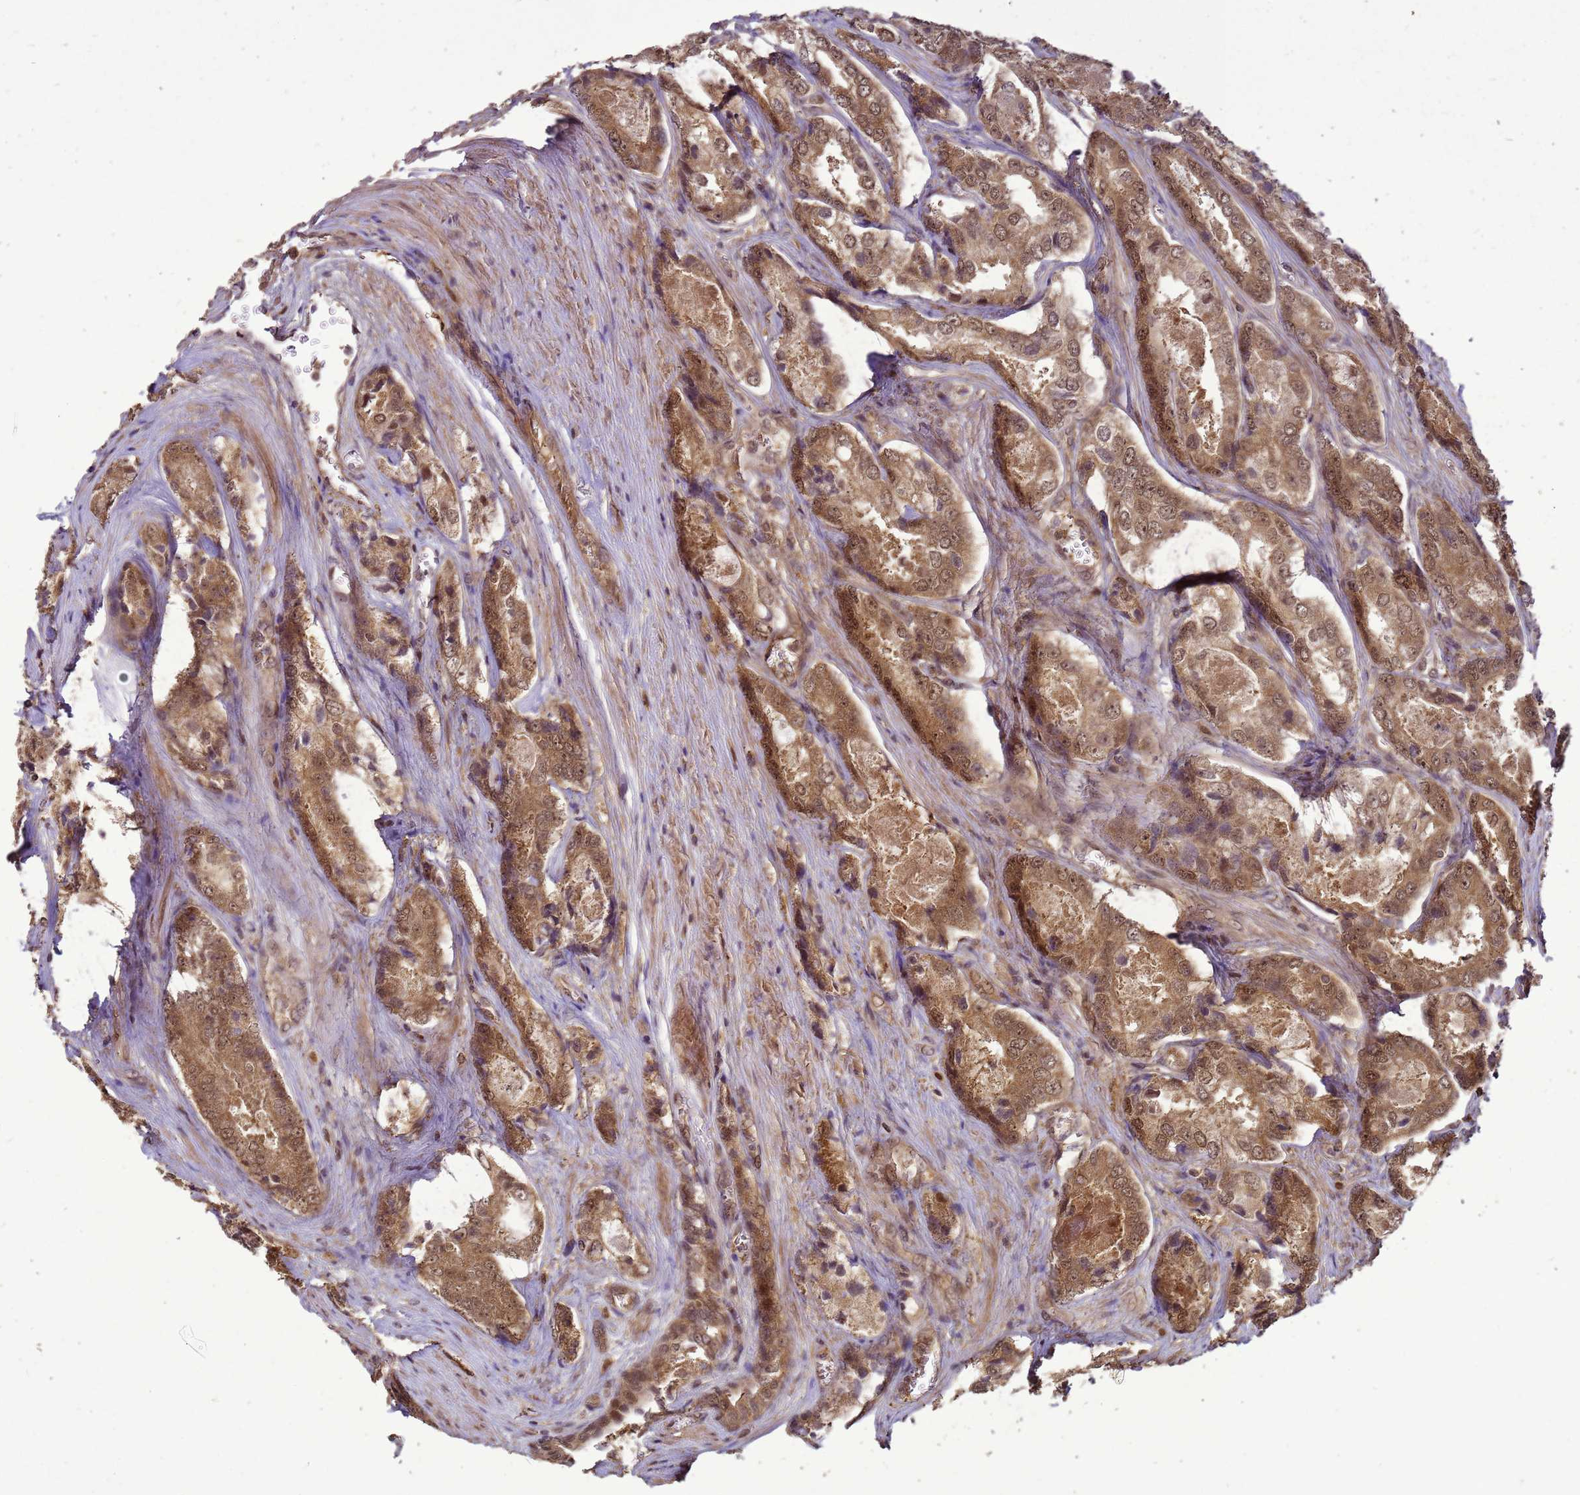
{"staining": {"intensity": "moderate", "quantity": ">75%", "location": "cytoplasmic/membranous,nuclear"}, "tissue": "prostate cancer", "cell_type": "Tumor cells", "image_type": "cancer", "snomed": [{"axis": "morphology", "description": "Adenocarcinoma, Low grade"}, {"axis": "topography", "description": "Prostate"}], "caption": "About >75% of tumor cells in human prostate low-grade adenocarcinoma demonstrate moderate cytoplasmic/membranous and nuclear protein staining as visualized by brown immunohistochemical staining.", "gene": "CRBN", "patient": {"sex": "male", "age": 68}}